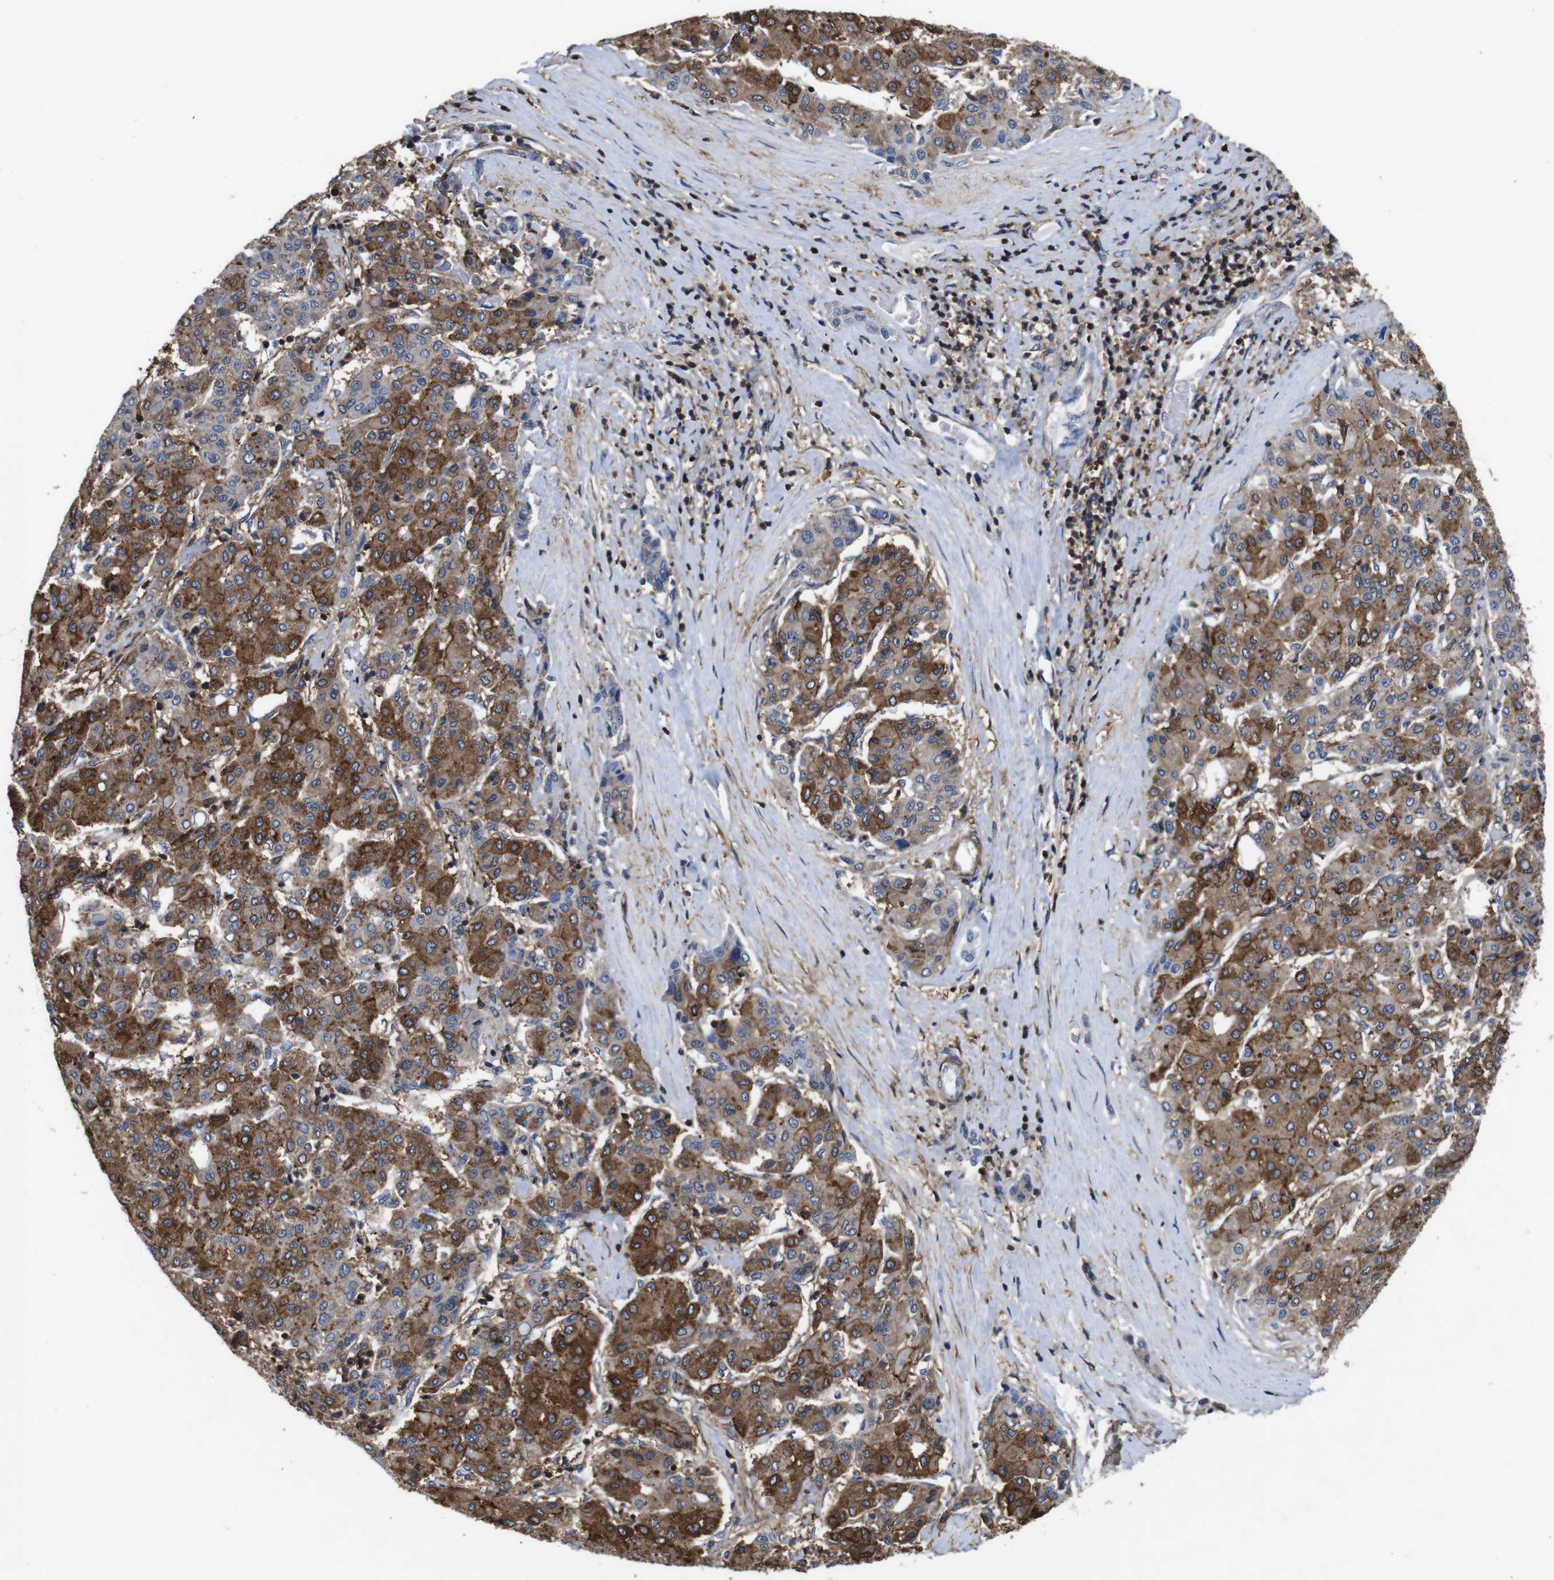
{"staining": {"intensity": "moderate", "quantity": ">75%", "location": "cytoplasmic/membranous"}, "tissue": "liver cancer", "cell_type": "Tumor cells", "image_type": "cancer", "snomed": [{"axis": "morphology", "description": "Carcinoma, Hepatocellular, NOS"}, {"axis": "topography", "description": "Liver"}], "caption": "Approximately >75% of tumor cells in human liver cancer display moderate cytoplasmic/membranous protein positivity as visualized by brown immunohistochemical staining.", "gene": "PI4KA", "patient": {"sex": "male", "age": 65}}